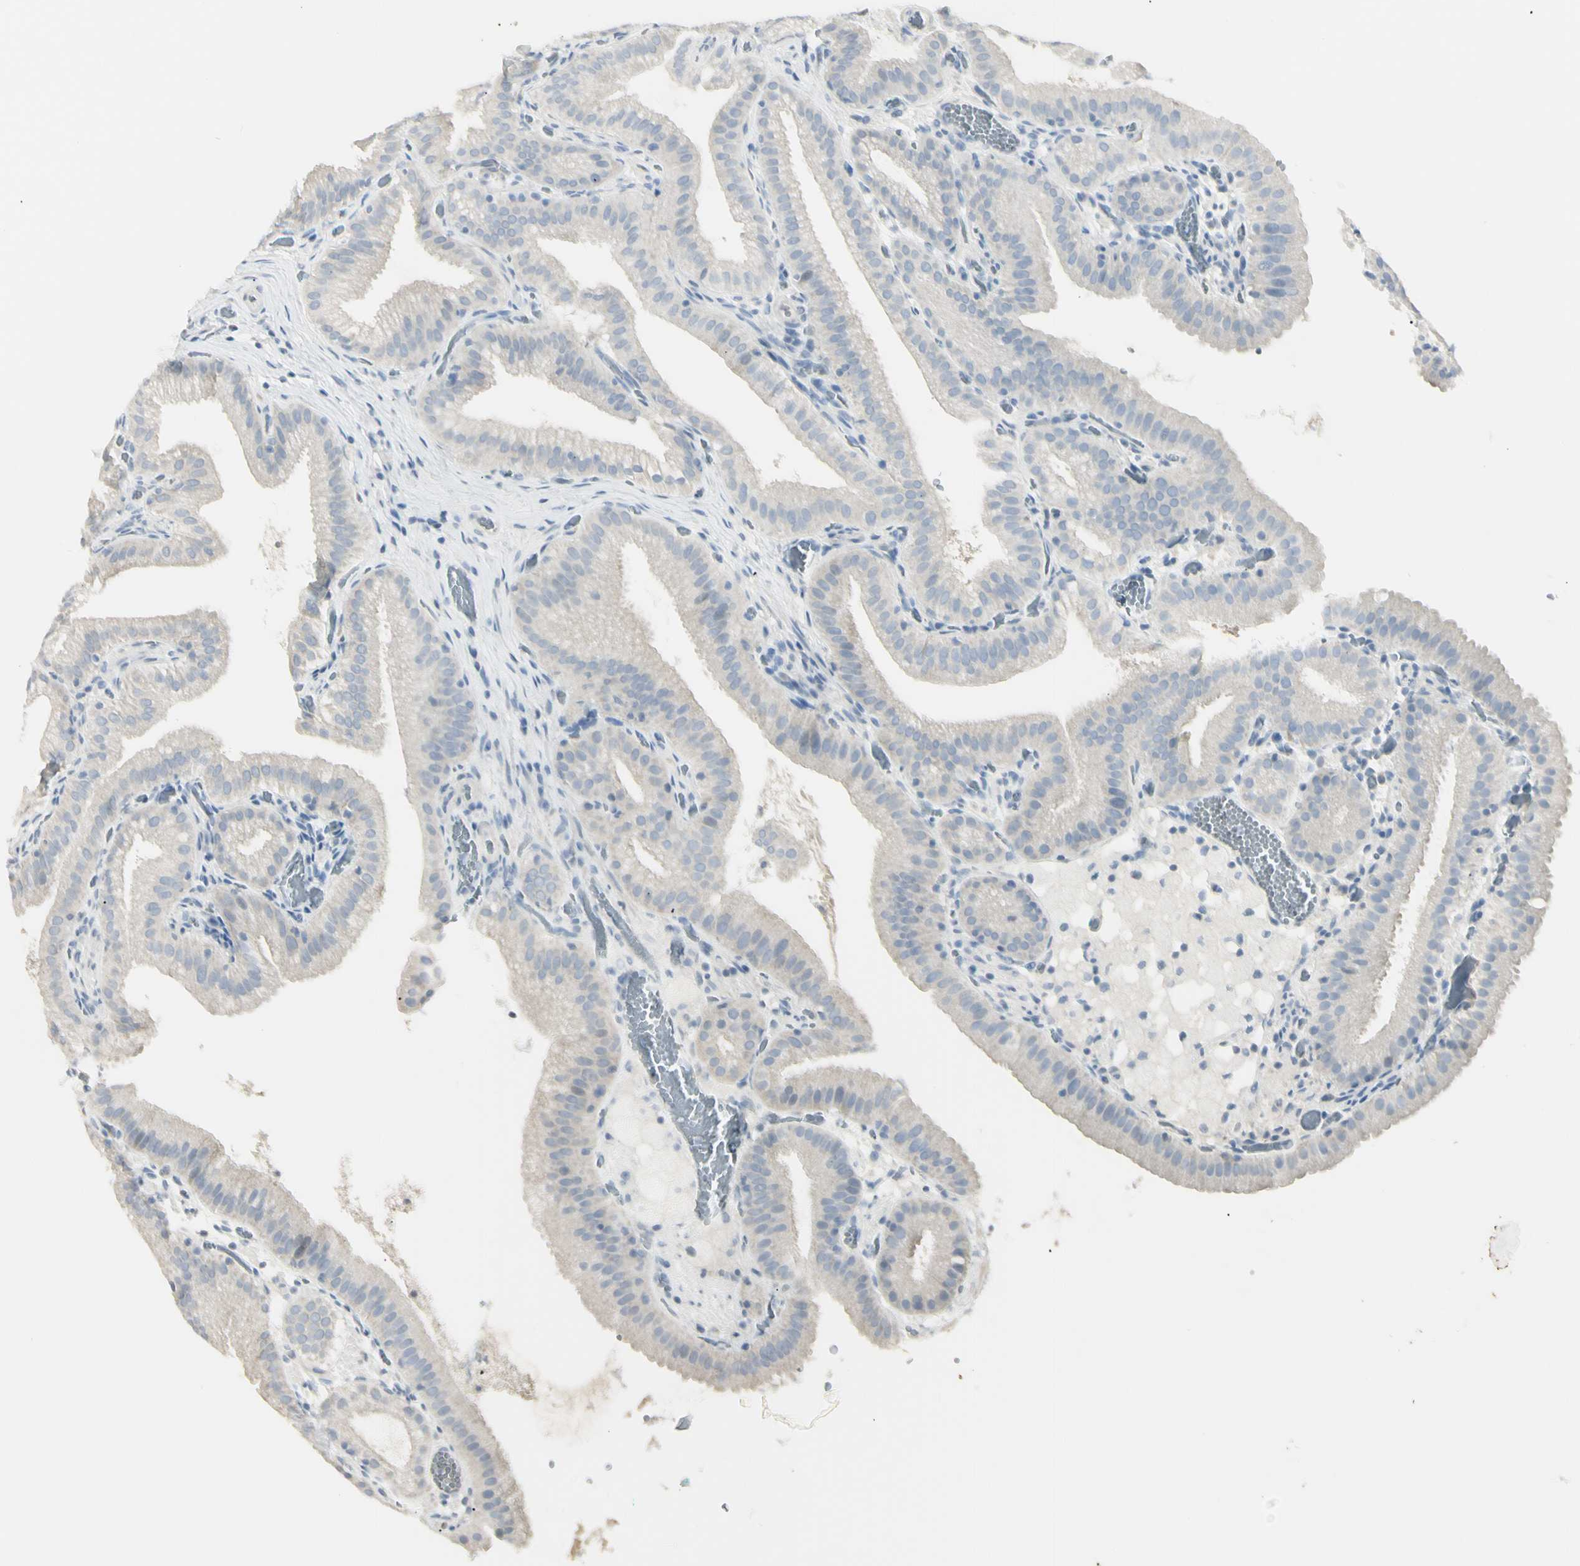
{"staining": {"intensity": "negative", "quantity": "none", "location": "none"}, "tissue": "gallbladder", "cell_type": "Glandular cells", "image_type": "normal", "snomed": [{"axis": "morphology", "description": "Normal tissue, NOS"}, {"axis": "topography", "description": "Gallbladder"}], "caption": "Immunohistochemistry micrograph of benign gallbladder: gallbladder stained with DAB (3,3'-diaminobenzidine) displays no significant protein positivity in glandular cells.", "gene": "PIP", "patient": {"sex": "male", "age": 54}}